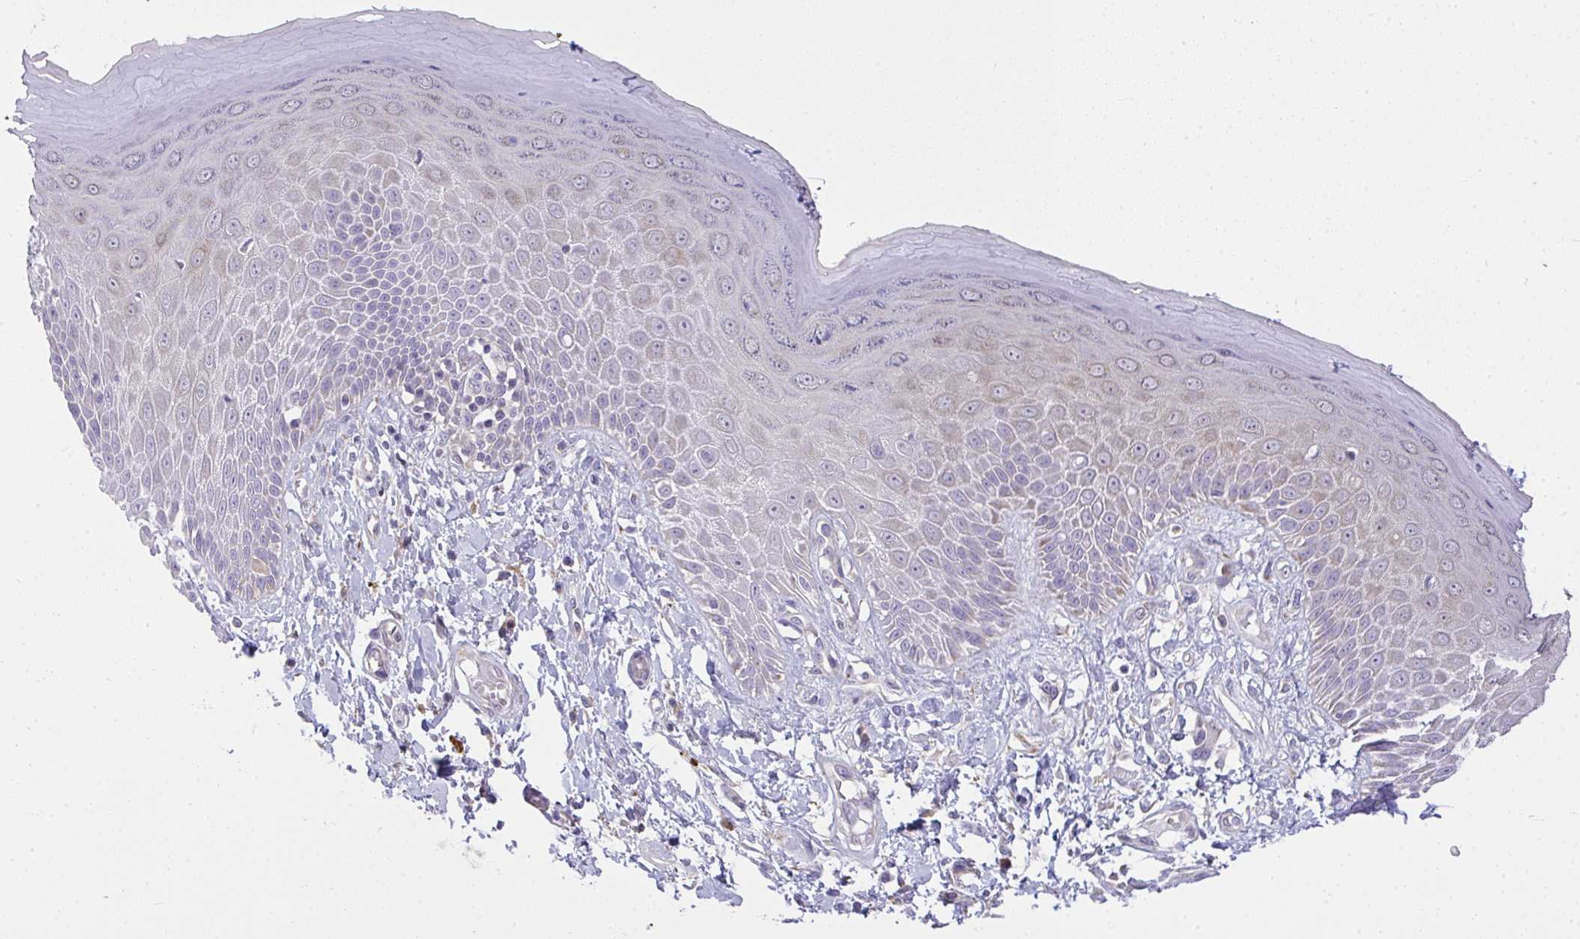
{"staining": {"intensity": "moderate", "quantity": "25%-75%", "location": "cytoplasmic/membranous"}, "tissue": "skin", "cell_type": "Epidermal cells", "image_type": "normal", "snomed": [{"axis": "morphology", "description": "Normal tissue, NOS"}, {"axis": "topography", "description": "Anal"}, {"axis": "topography", "description": "Peripheral nerve tissue"}], "caption": "Immunohistochemical staining of unremarkable human skin shows 25%-75% levels of moderate cytoplasmic/membranous protein staining in about 25%-75% of epidermal cells.", "gene": "SRRM4", "patient": {"sex": "male", "age": 78}}